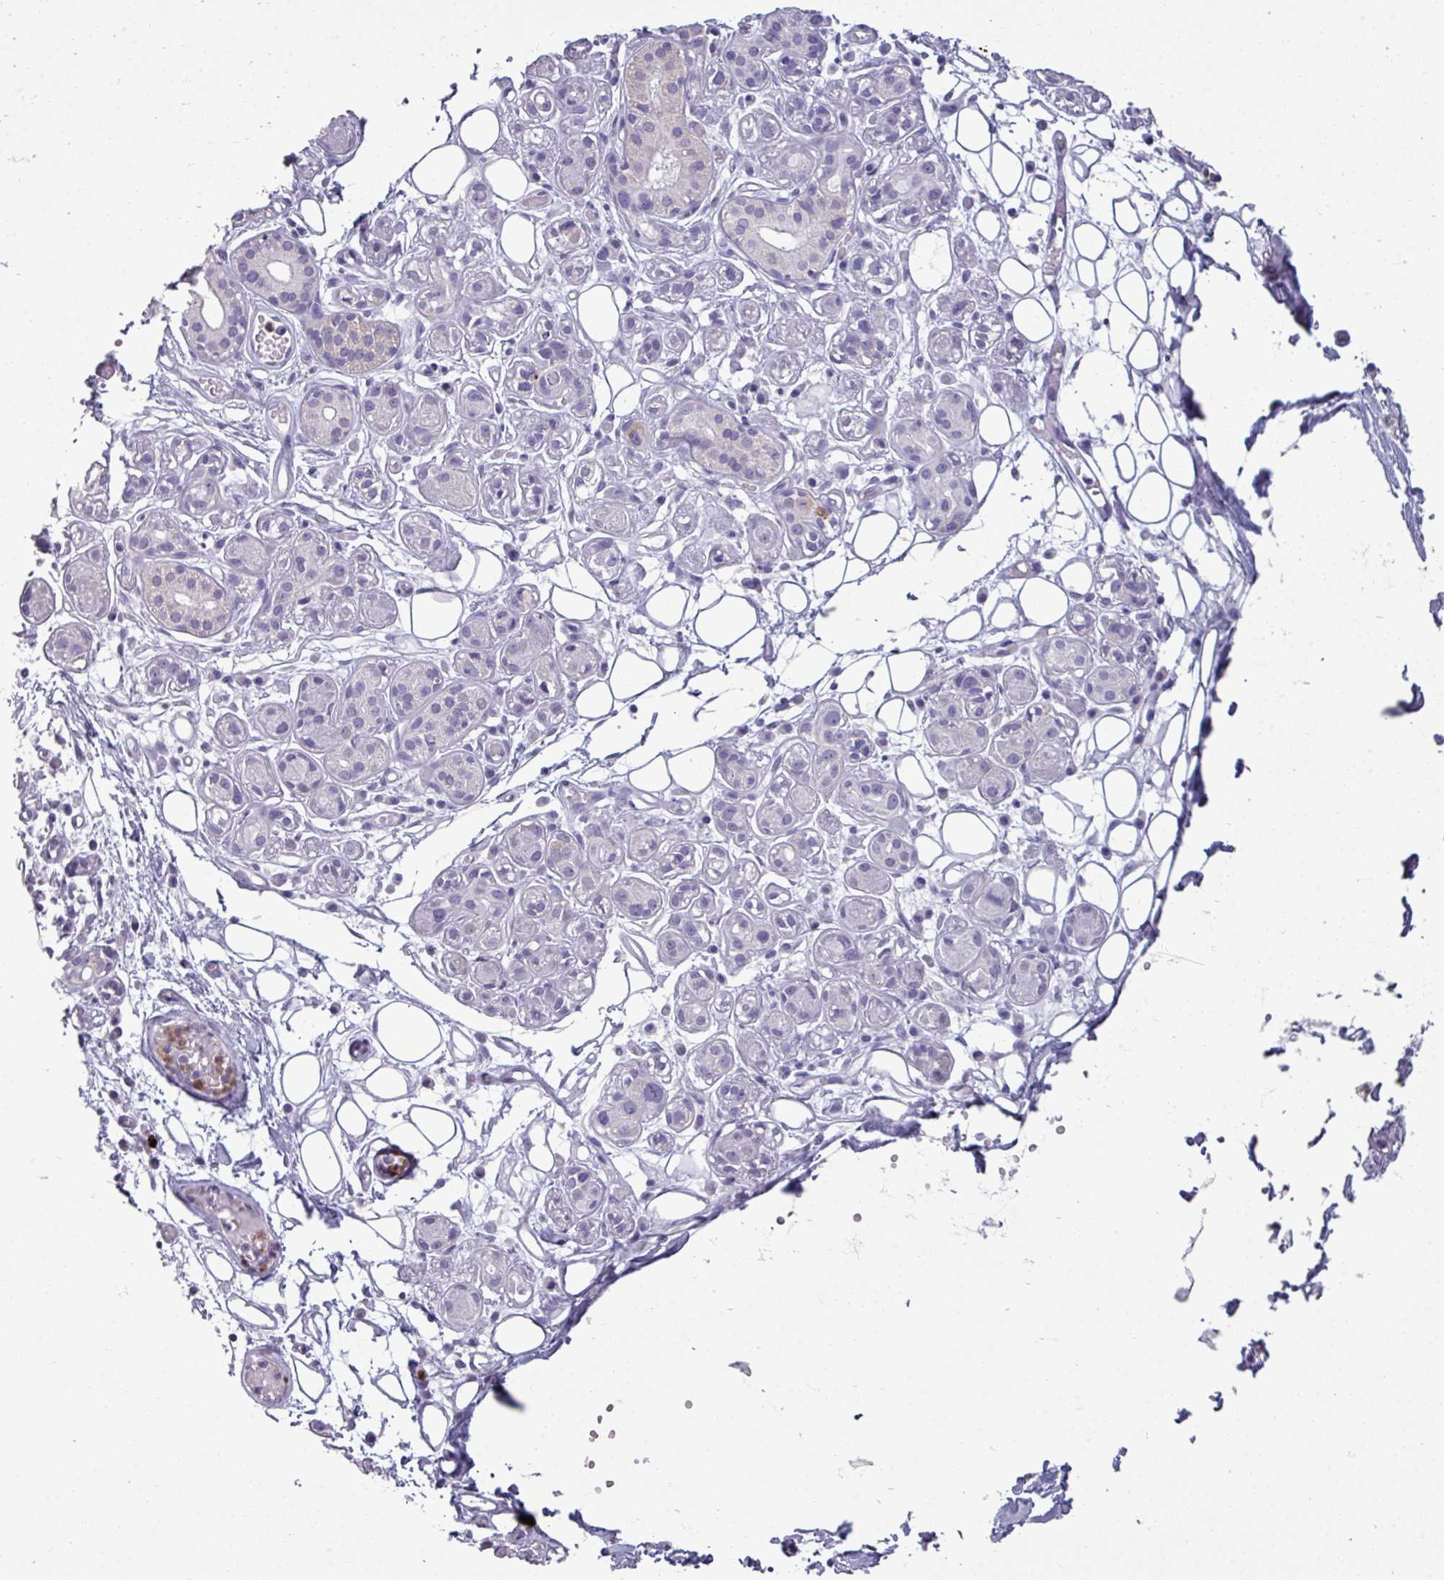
{"staining": {"intensity": "negative", "quantity": "none", "location": "none"}, "tissue": "salivary gland", "cell_type": "Glandular cells", "image_type": "normal", "snomed": [{"axis": "morphology", "description": "Normal tissue, NOS"}, {"axis": "topography", "description": "Salivary gland"}], "caption": "DAB (3,3'-diaminobenzidine) immunohistochemical staining of benign human salivary gland demonstrates no significant positivity in glandular cells.", "gene": "TRIM39", "patient": {"sex": "male", "age": 54}}